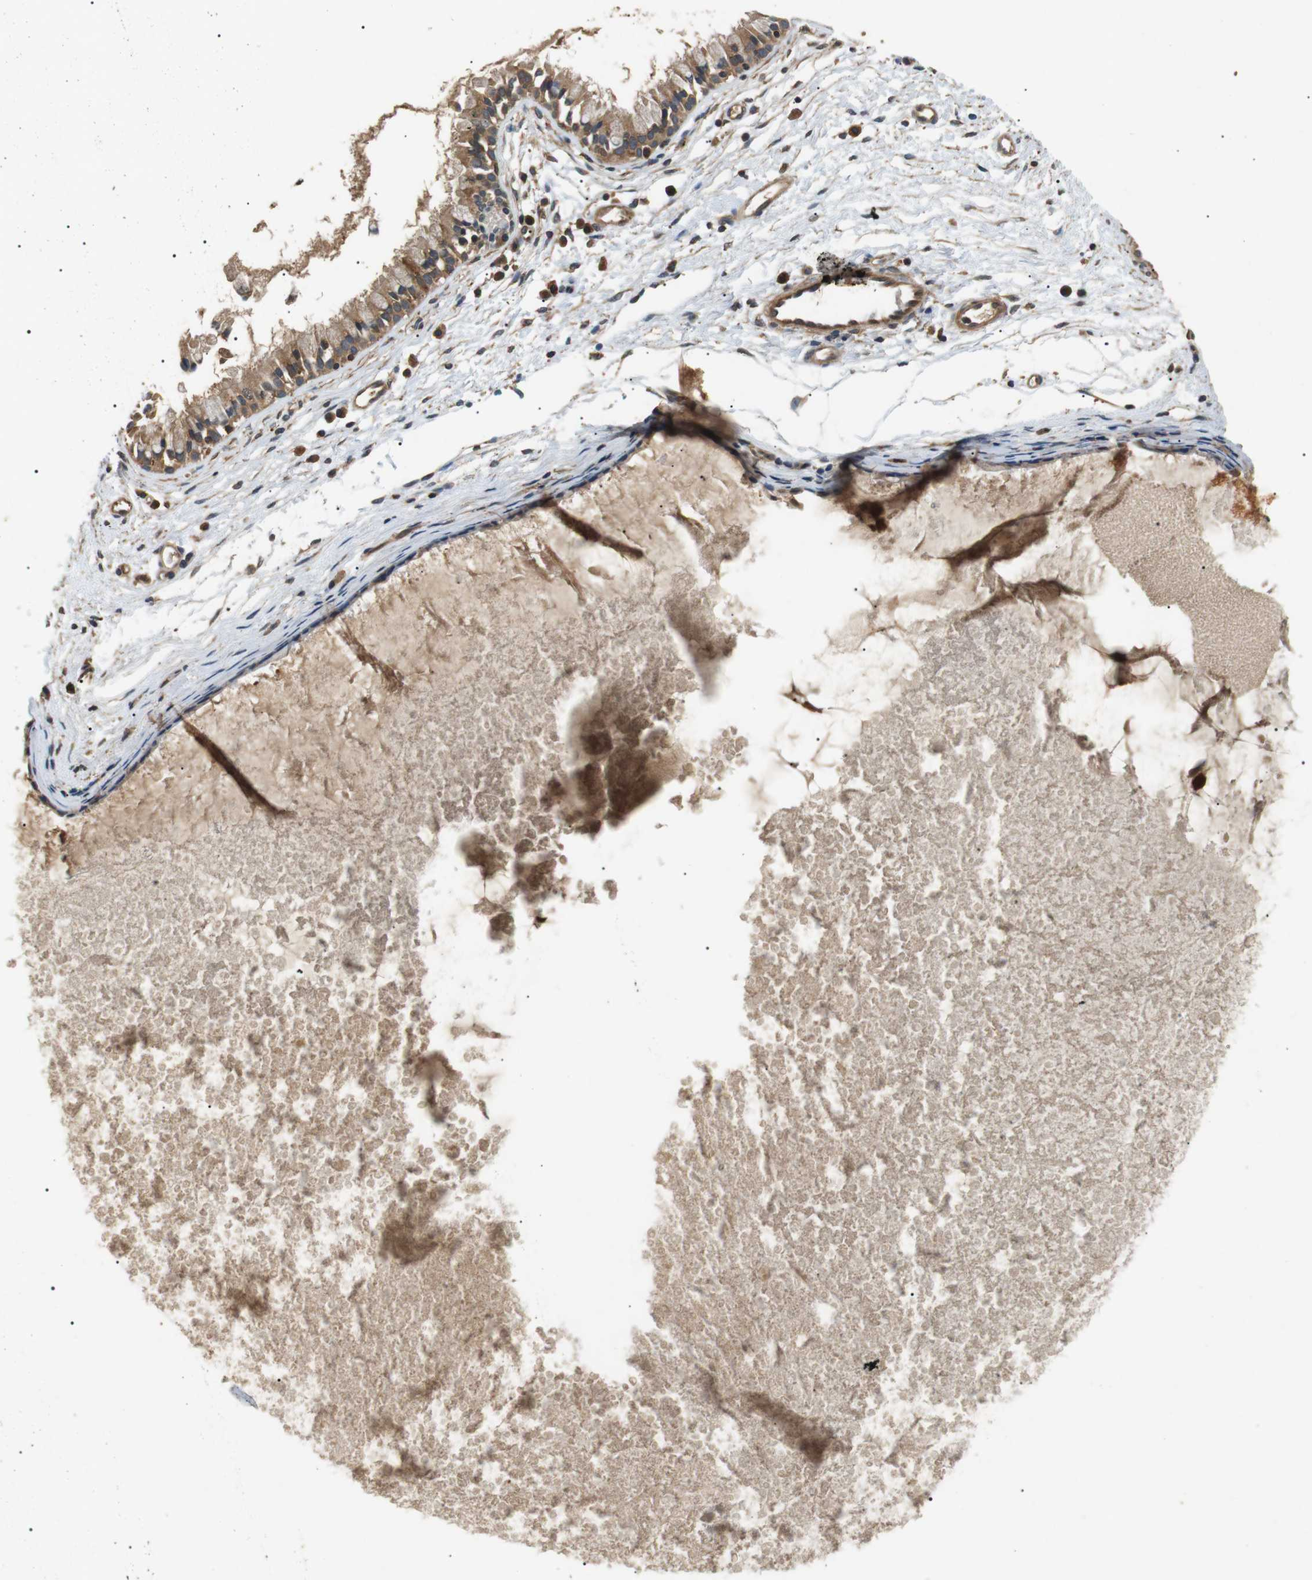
{"staining": {"intensity": "moderate", "quantity": ">75%", "location": "cytoplasmic/membranous"}, "tissue": "nasopharynx", "cell_type": "Respiratory epithelial cells", "image_type": "normal", "snomed": [{"axis": "morphology", "description": "Normal tissue, NOS"}, {"axis": "topography", "description": "Nasopharynx"}], "caption": "DAB (3,3'-diaminobenzidine) immunohistochemical staining of normal human nasopharynx exhibits moderate cytoplasmic/membranous protein expression in about >75% of respiratory epithelial cells.", "gene": "TBC1D15", "patient": {"sex": "male", "age": 21}}